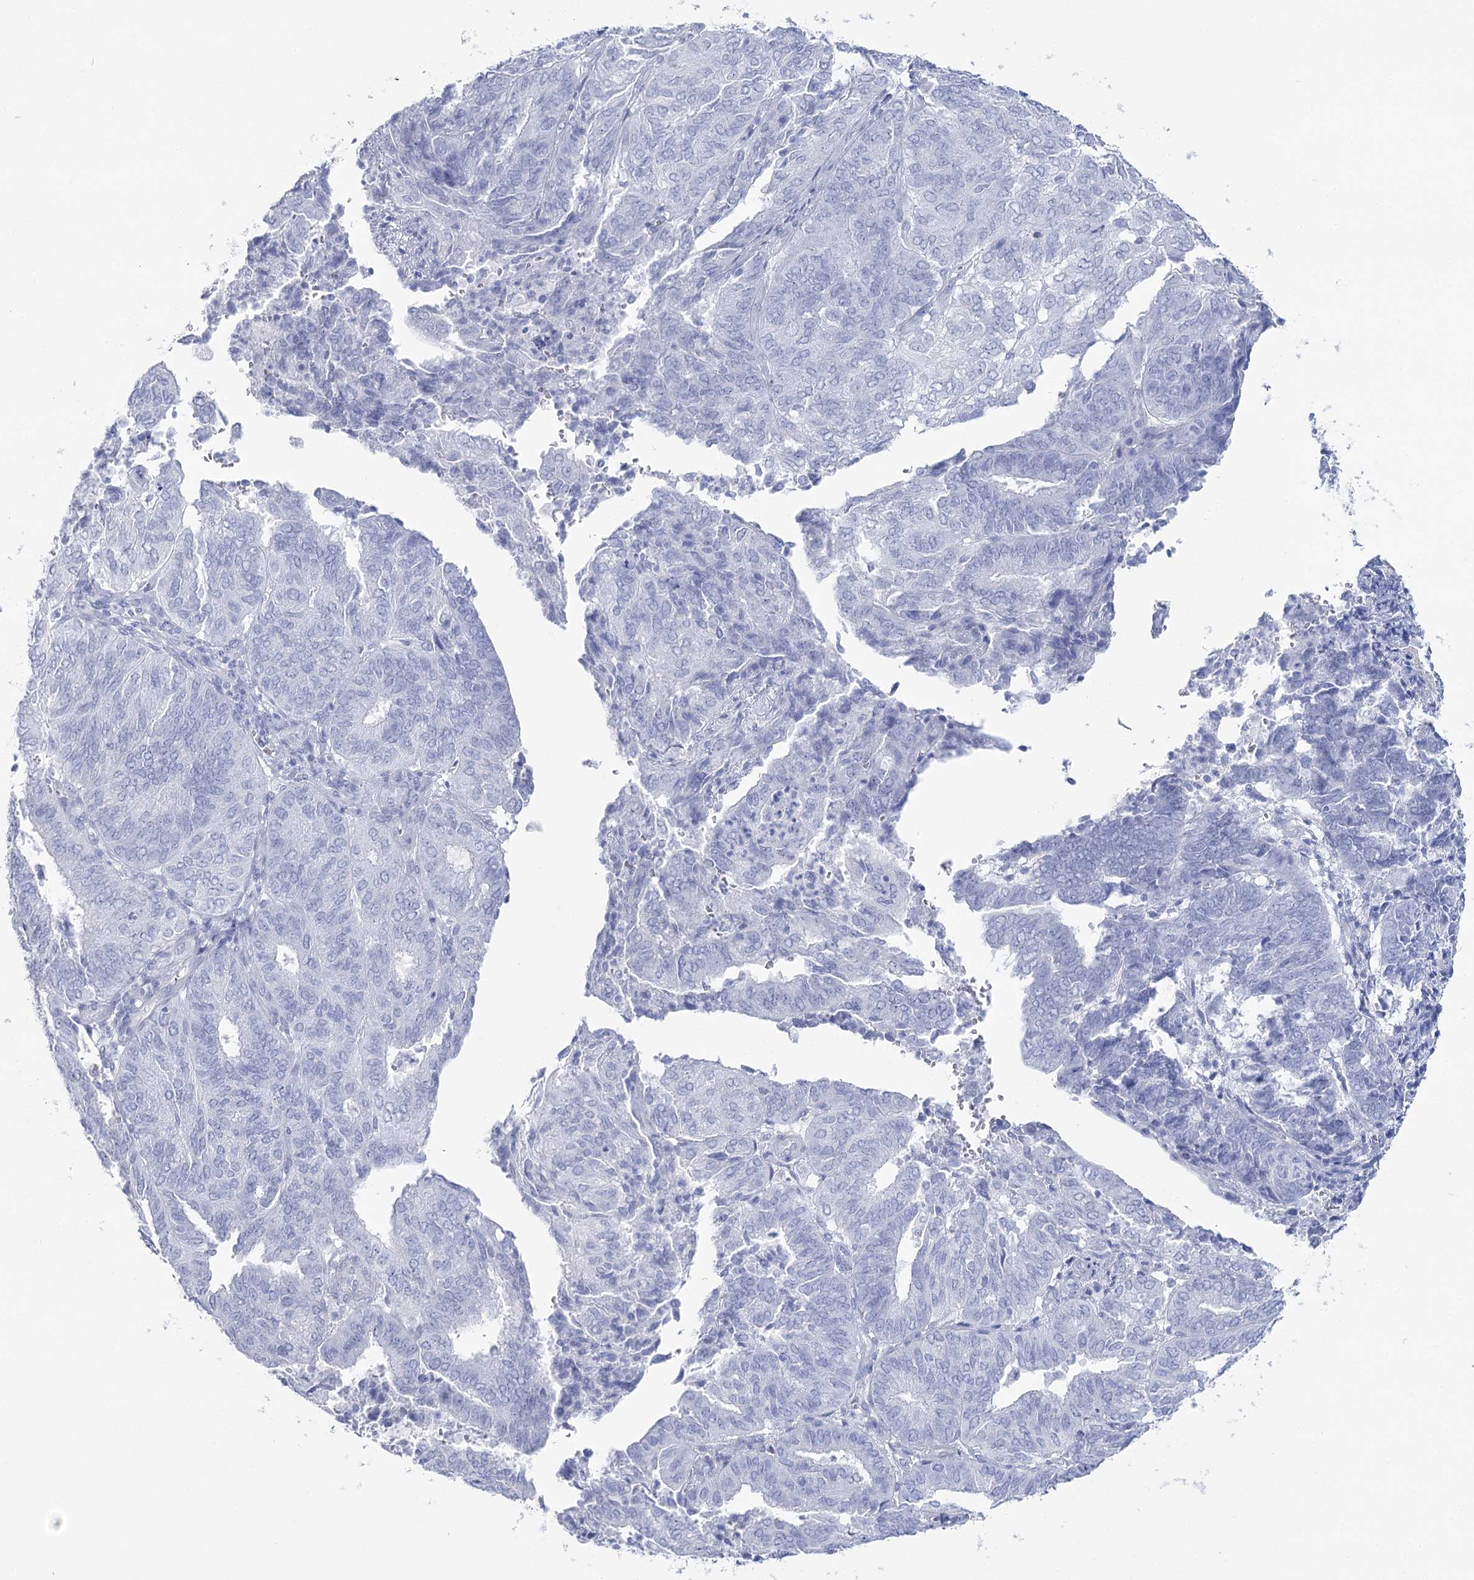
{"staining": {"intensity": "negative", "quantity": "none", "location": "none"}, "tissue": "endometrial cancer", "cell_type": "Tumor cells", "image_type": "cancer", "snomed": [{"axis": "morphology", "description": "Adenocarcinoma, NOS"}, {"axis": "topography", "description": "Uterus"}], "caption": "This image is of endometrial cancer (adenocarcinoma) stained with immunohistochemistry to label a protein in brown with the nuclei are counter-stained blue. There is no staining in tumor cells.", "gene": "CCDC88A", "patient": {"sex": "female", "age": 60}}